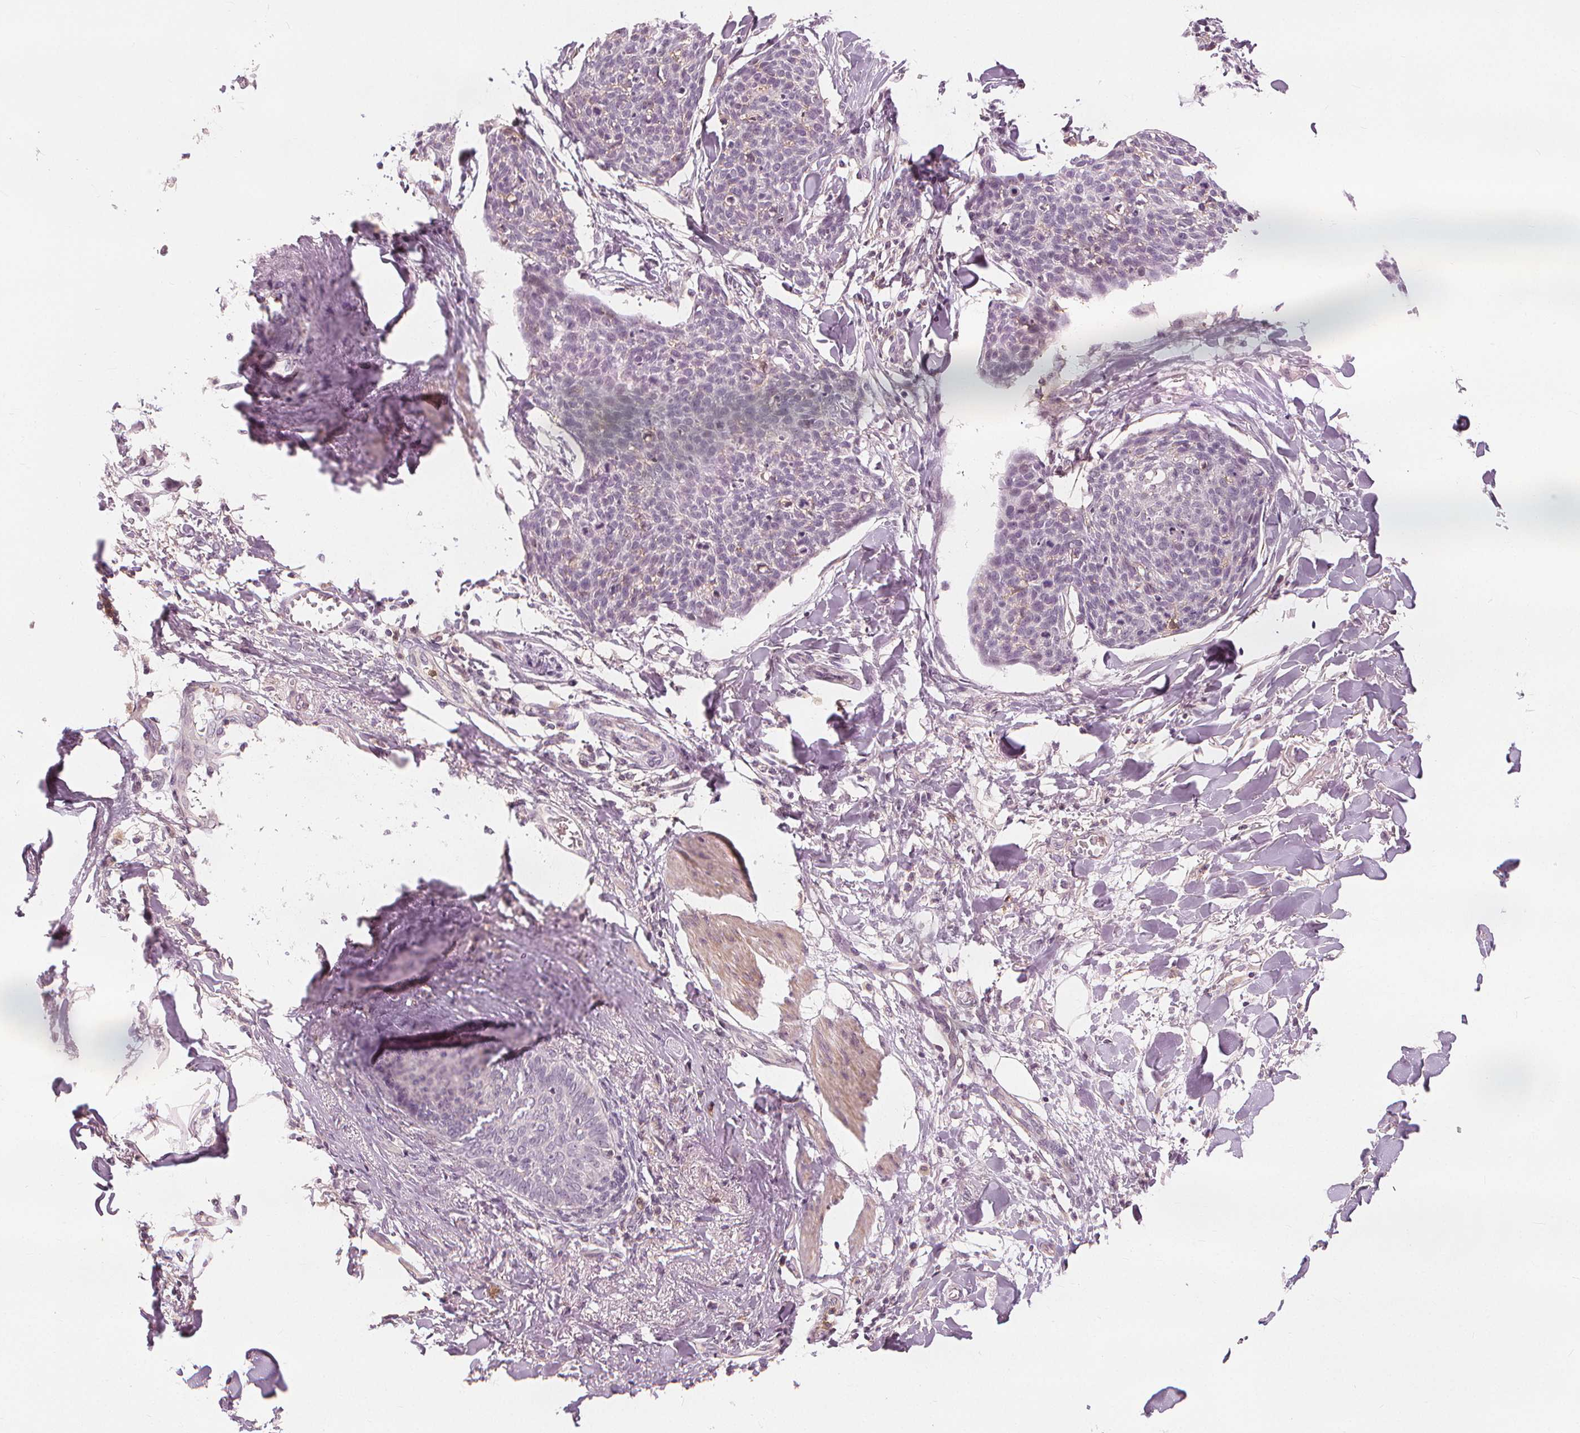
{"staining": {"intensity": "negative", "quantity": "none", "location": "none"}, "tissue": "skin cancer", "cell_type": "Tumor cells", "image_type": "cancer", "snomed": [{"axis": "morphology", "description": "Squamous cell carcinoma, NOS"}, {"axis": "topography", "description": "Skin"}, {"axis": "topography", "description": "Vulva"}], "caption": "Micrograph shows no significant protein positivity in tumor cells of skin cancer (squamous cell carcinoma).", "gene": "SLC34A1", "patient": {"sex": "female", "age": 75}}